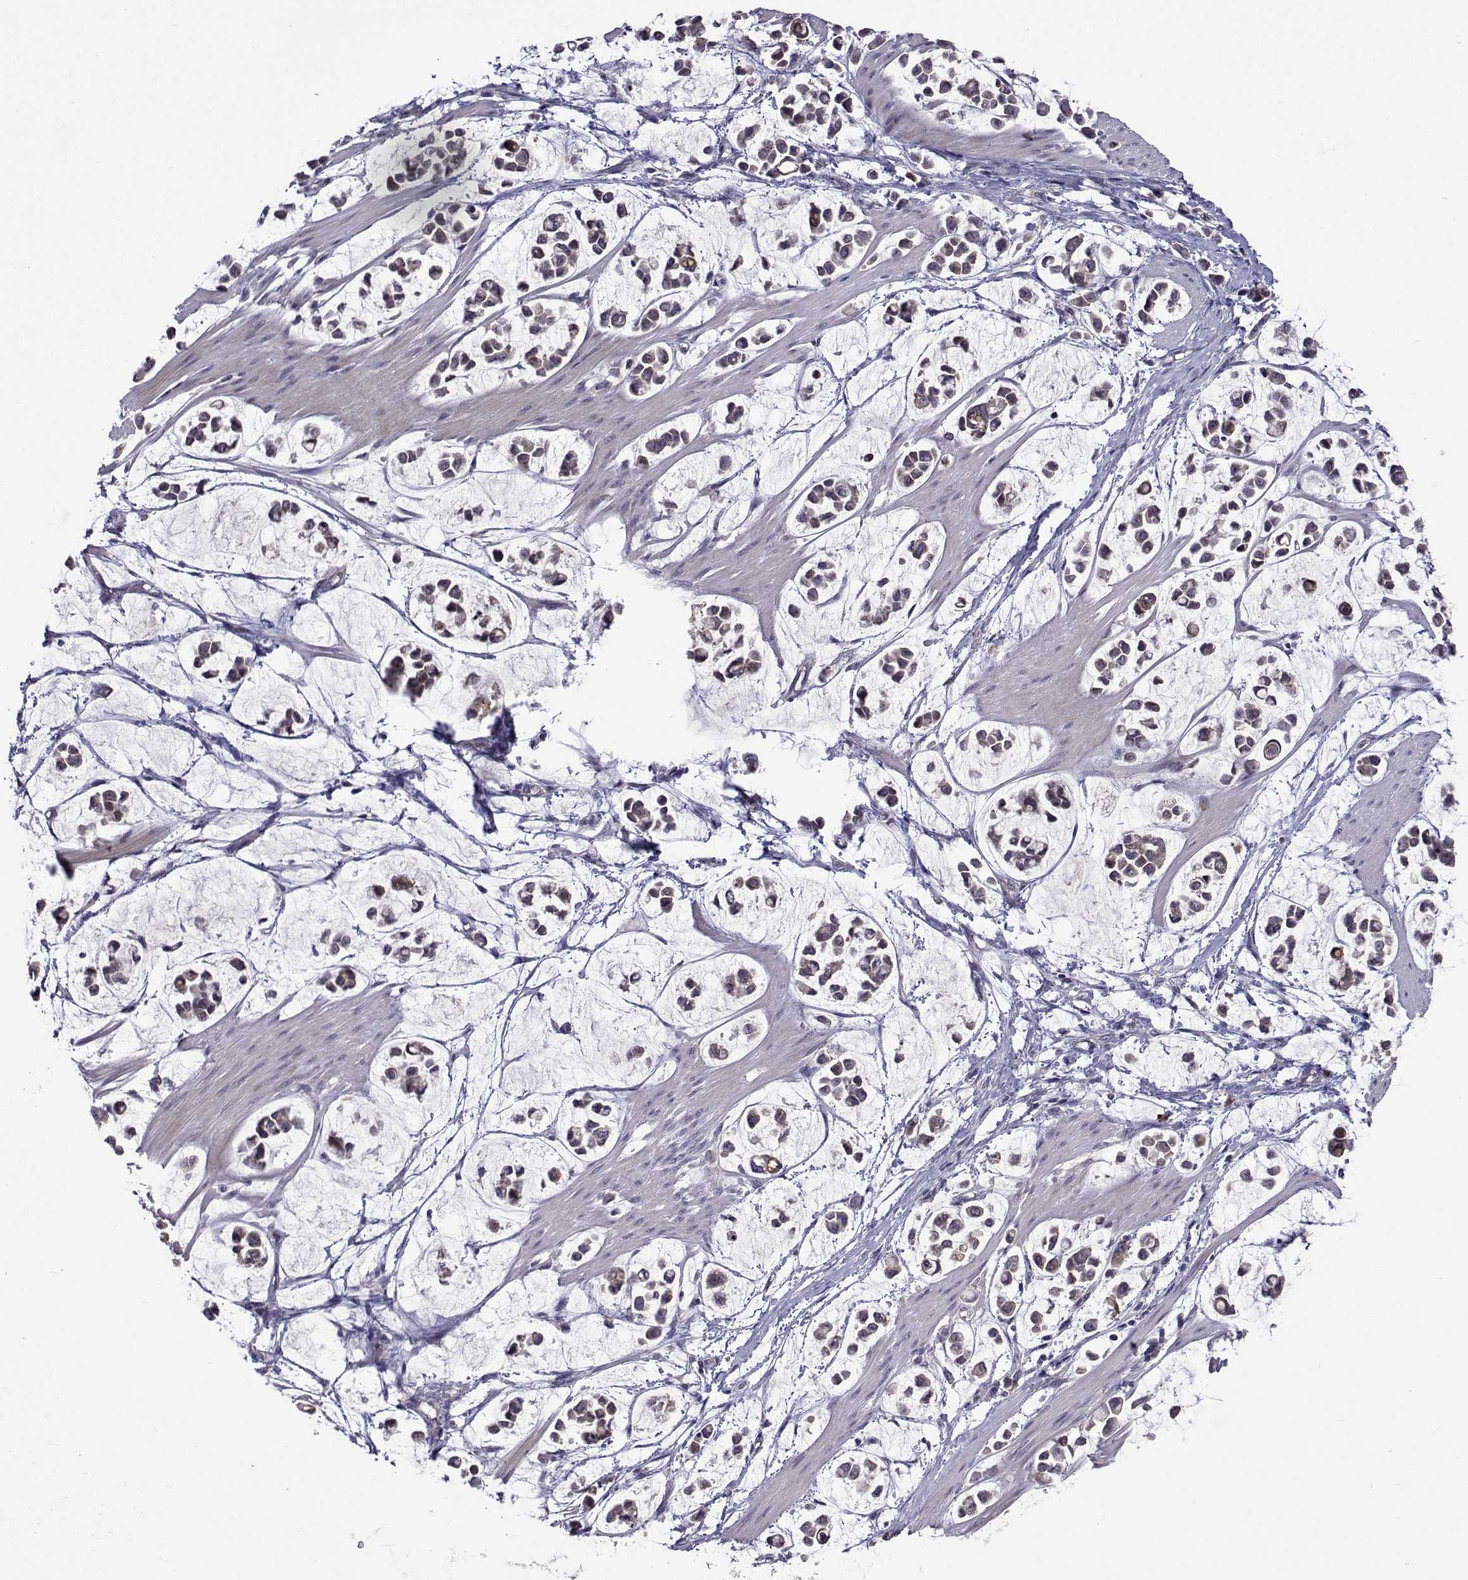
{"staining": {"intensity": "weak", "quantity": ">75%", "location": "cytoplasmic/membranous"}, "tissue": "stomach cancer", "cell_type": "Tumor cells", "image_type": "cancer", "snomed": [{"axis": "morphology", "description": "Adenocarcinoma, NOS"}, {"axis": "topography", "description": "Stomach"}], "caption": "Protein analysis of stomach adenocarcinoma tissue exhibits weak cytoplasmic/membranous staining in approximately >75% of tumor cells.", "gene": "TARBP2", "patient": {"sex": "male", "age": 82}}